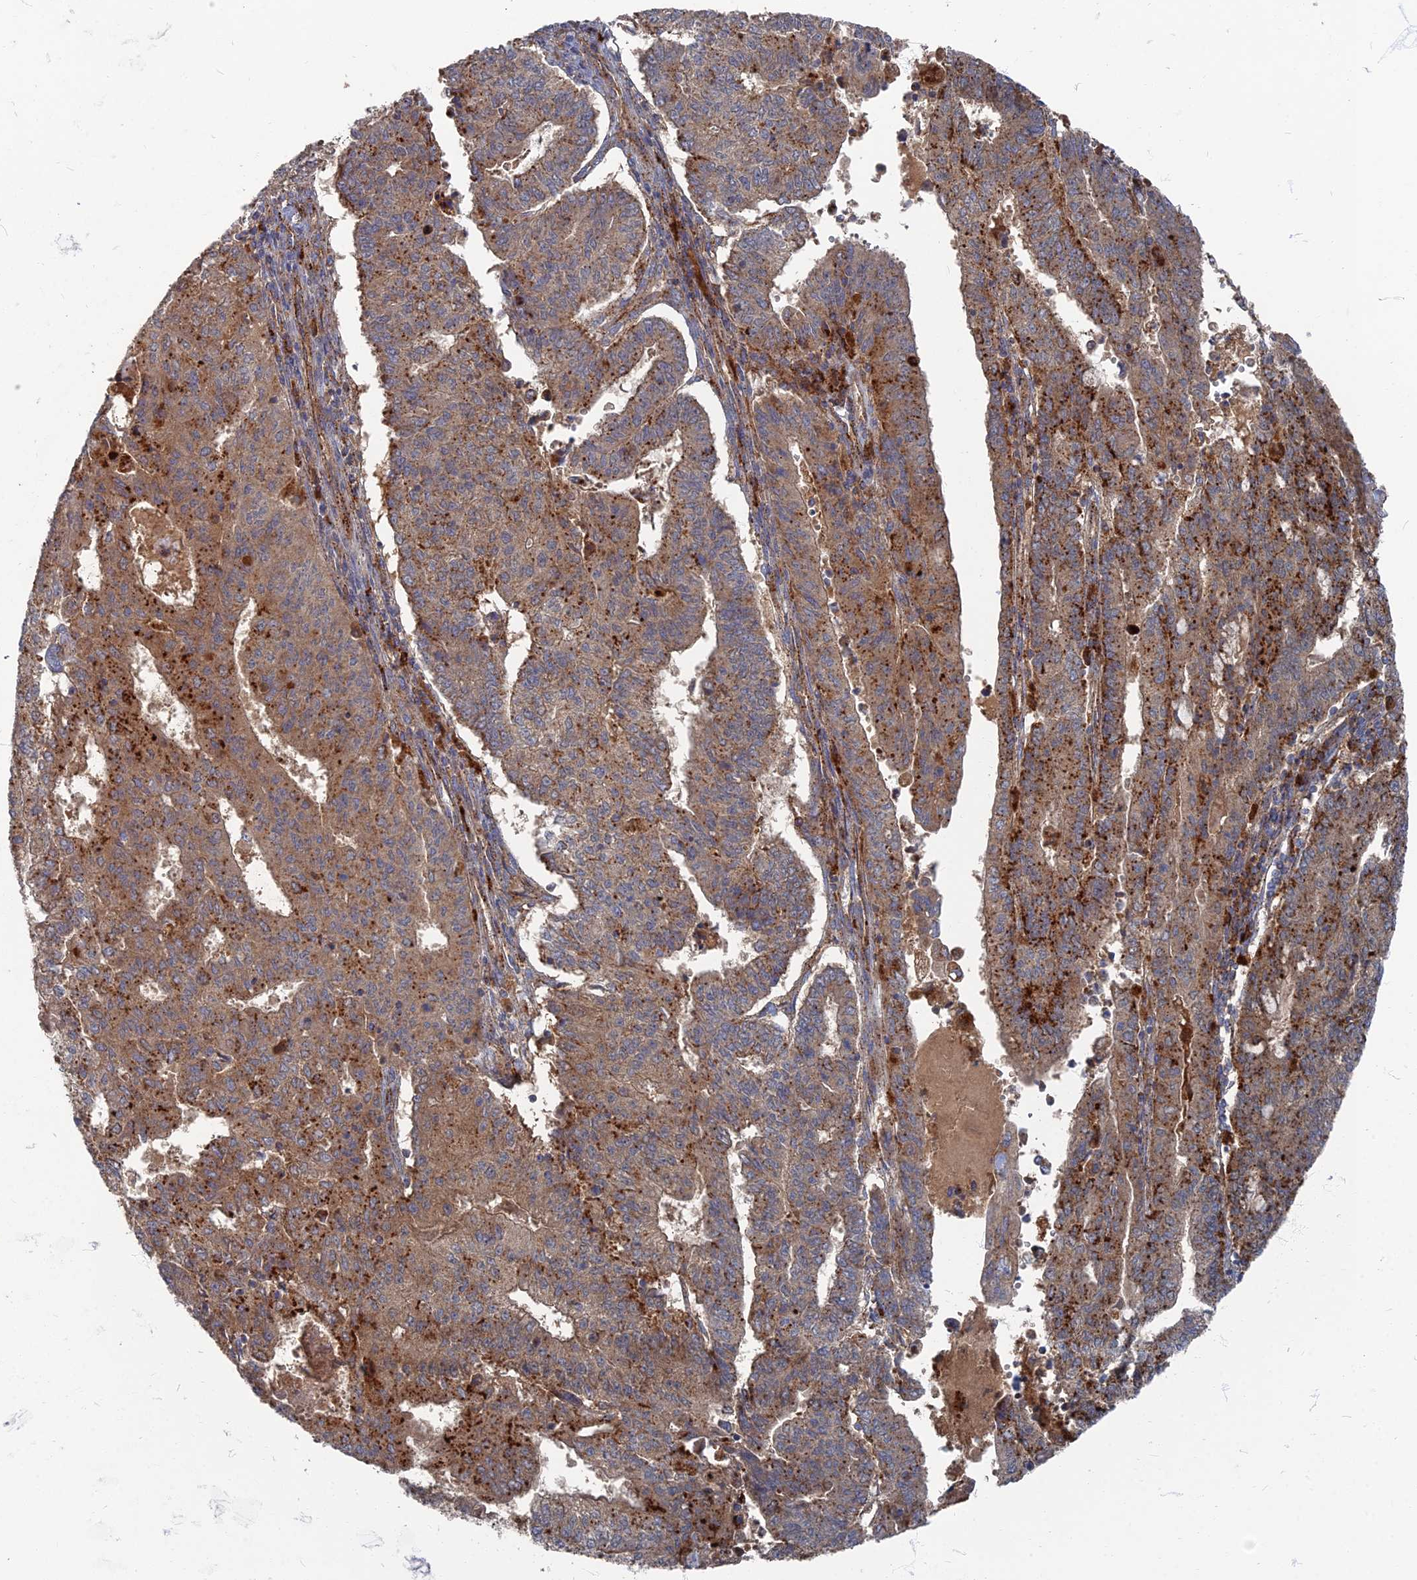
{"staining": {"intensity": "strong", "quantity": ">75%", "location": "cytoplasmic/membranous"}, "tissue": "endometrial cancer", "cell_type": "Tumor cells", "image_type": "cancer", "snomed": [{"axis": "morphology", "description": "Adenocarcinoma, NOS"}, {"axis": "topography", "description": "Endometrium"}], "caption": "The immunohistochemical stain shows strong cytoplasmic/membranous positivity in tumor cells of endometrial adenocarcinoma tissue.", "gene": "PPCDC", "patient": {"sex": "female", "age": 59}}